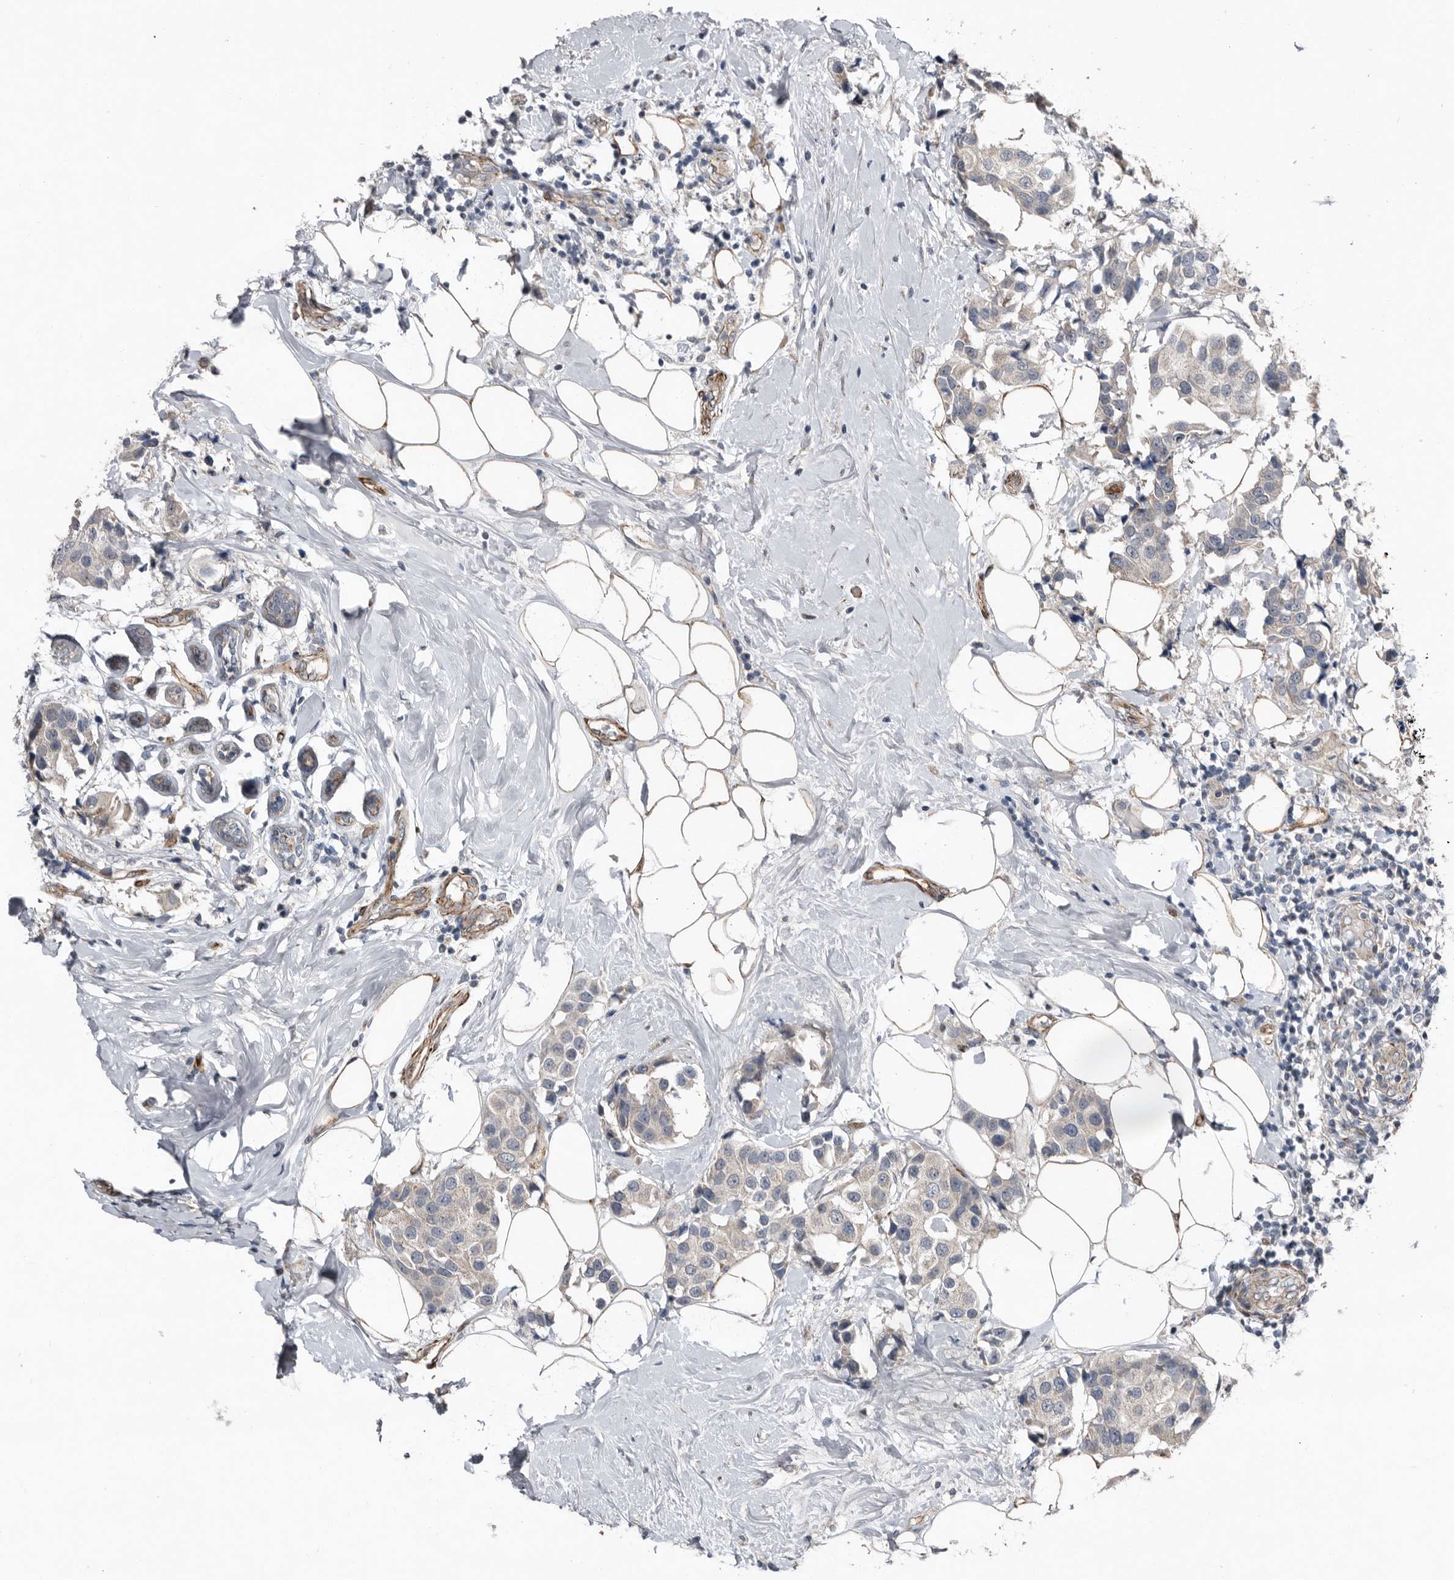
{"staining": {"intensity": "negative", "quantity": "none", "location": "none"}, "tissue": "breast cancer", "cell_type": "Tumor cells", "image_type": "cancer", "snomed": [{"axis": "morphology", "description": "Normal tissue, NOS"}, {"axis": "morphology", "description": "Duct carcinoma"}, {"axis": "topography", "description": "Breast"}], "caption": "Immunohistochemistry (IHC) of breast invasive ductal carcinoma reveals no expression in tumor cells.", "gene": "RANBP17", "patient": {"sex": "female", "age": 39}}